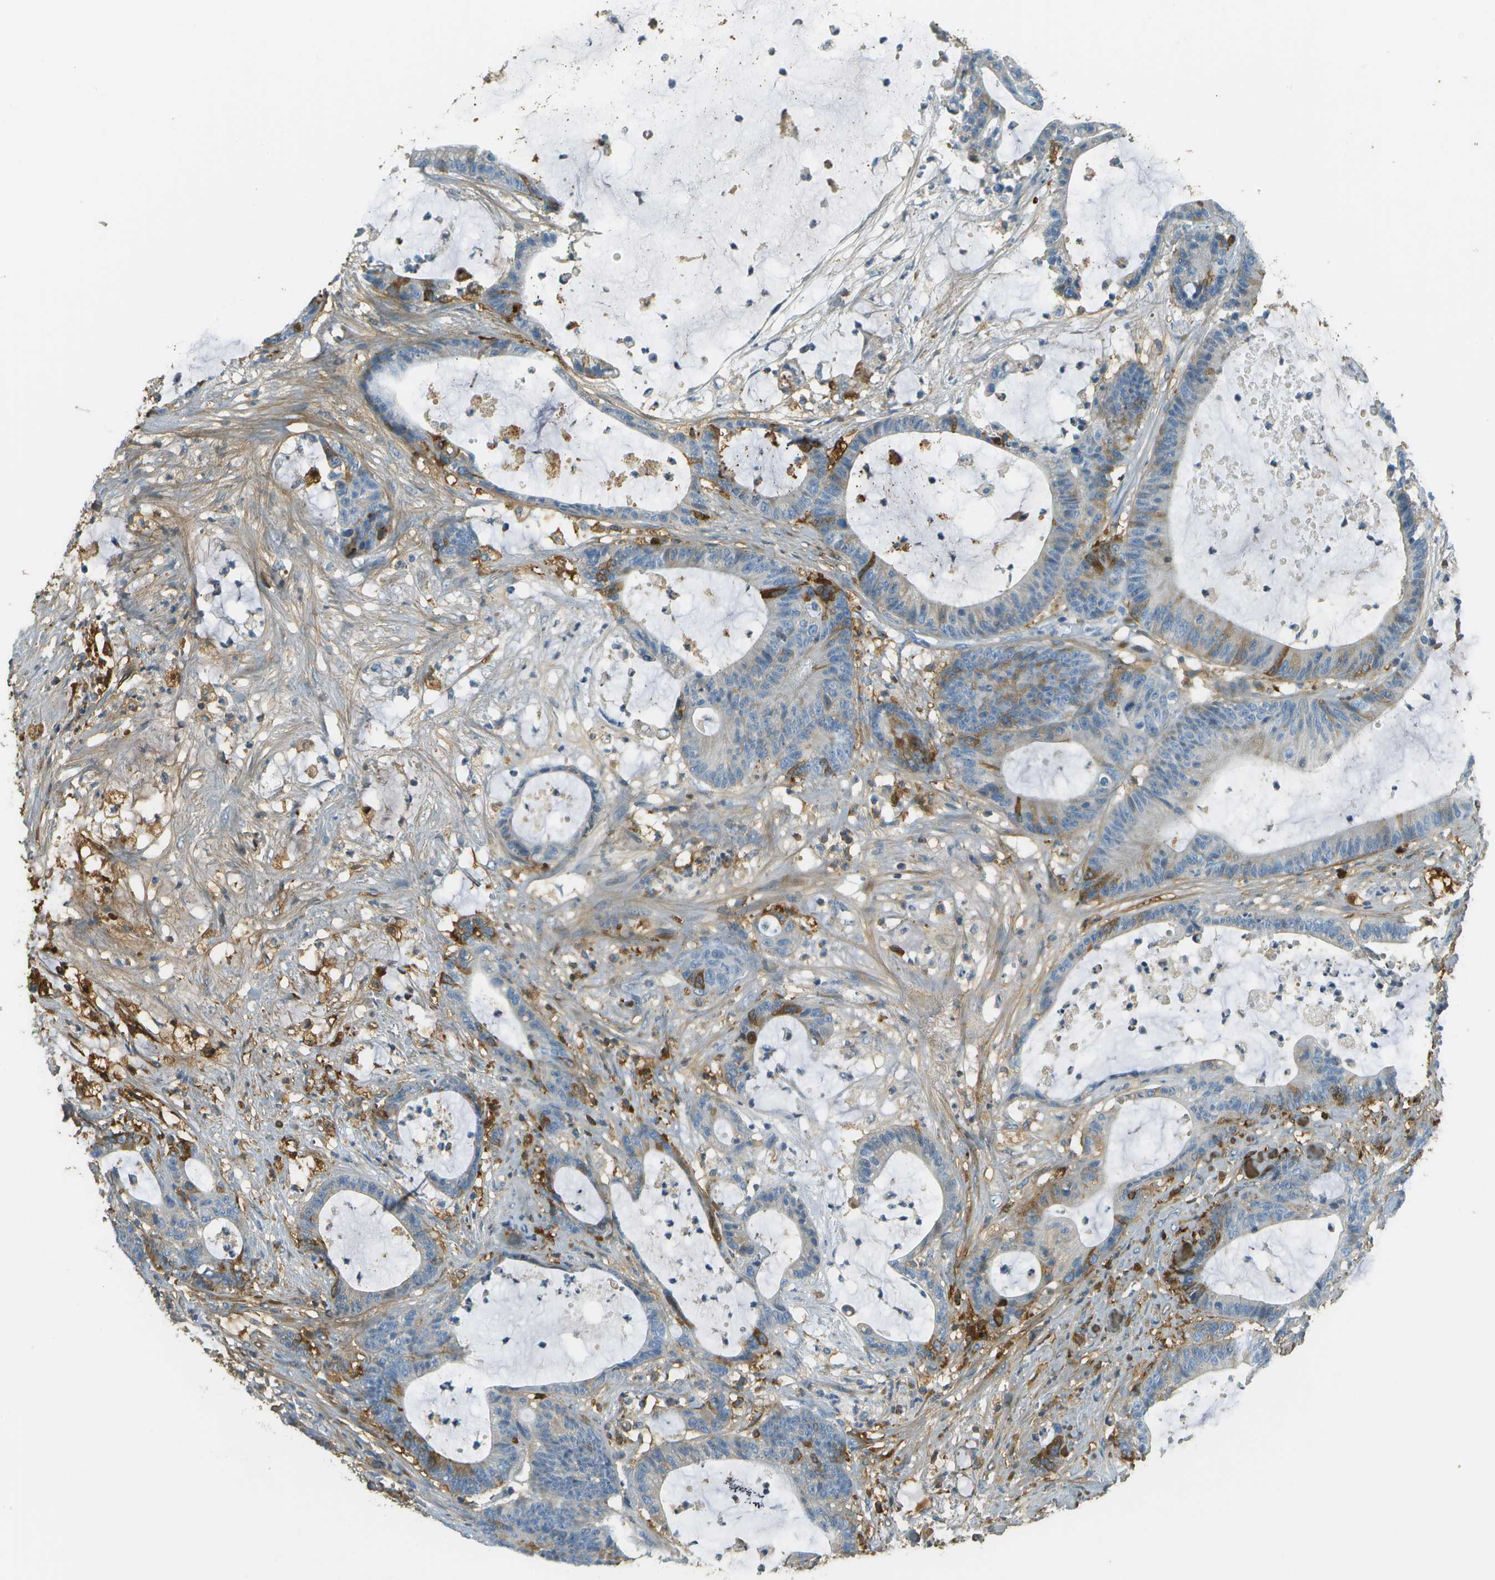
{"staining": {"intensity": "moderate", "quantity": "<25%", "location": "cytoplasmic/membranous"}, "tissue": "colorectal cancer", "cell_type": "Tumor cells", "image_type": "cancer", "snomed": [{"axis": "morphology", "description": "Adenocarcinoma, NOS"}, {"axis": "topography", "description": "Colon"}], "caption": "DAB immunohistochemical staining of colorectal cancer (adenocarcinoma) reveals moderate cytoplasmic/membranous protein expression in about <25% of tumor cells. (Brightfield microscopy of DAB IHC at high magnification).", "gene": "DCN", "patient": {"sex": "female", "age": 84}}